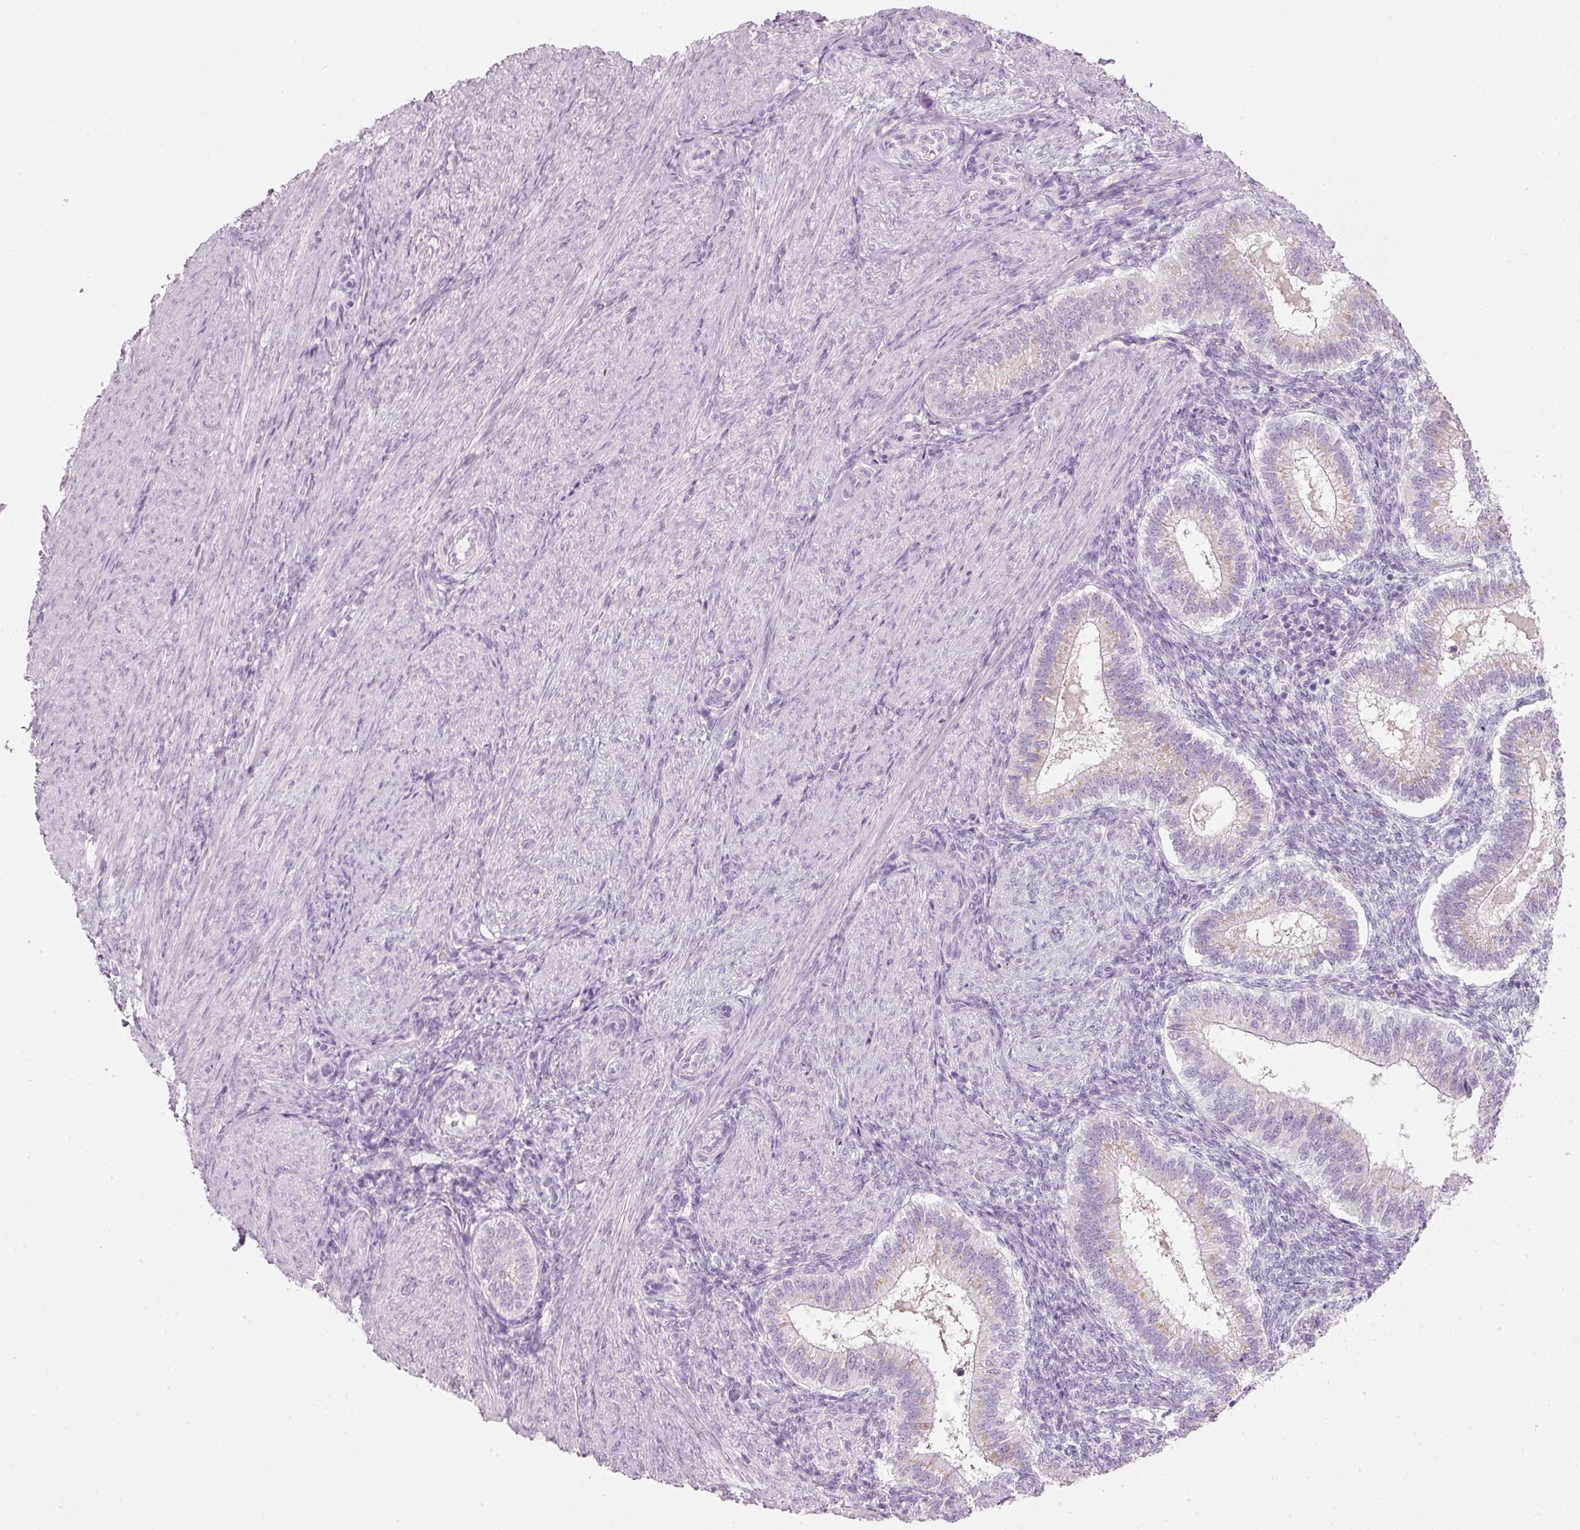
{"staining": {"intensity": "negative", "quantity": "none", "location": "none"}, "tissue": "endometrium", "cell_type": "Cells in endometrial stroma", "image_type": "normal", "snomed": [{"axis": "morphology", "description": "Normal tissue, NOS"}, {"axis": "topography", "description": "Endometrium"}], "caption": "The image reveals no significant positivity in cells in endometrial stroma of endometrium. (DAB immunohistochemistry (IHC) visualized using brightfield microscopy, high magnification).", "gene": "ENSG00000206549", "patient": {"sex": "female", "age": 25}}